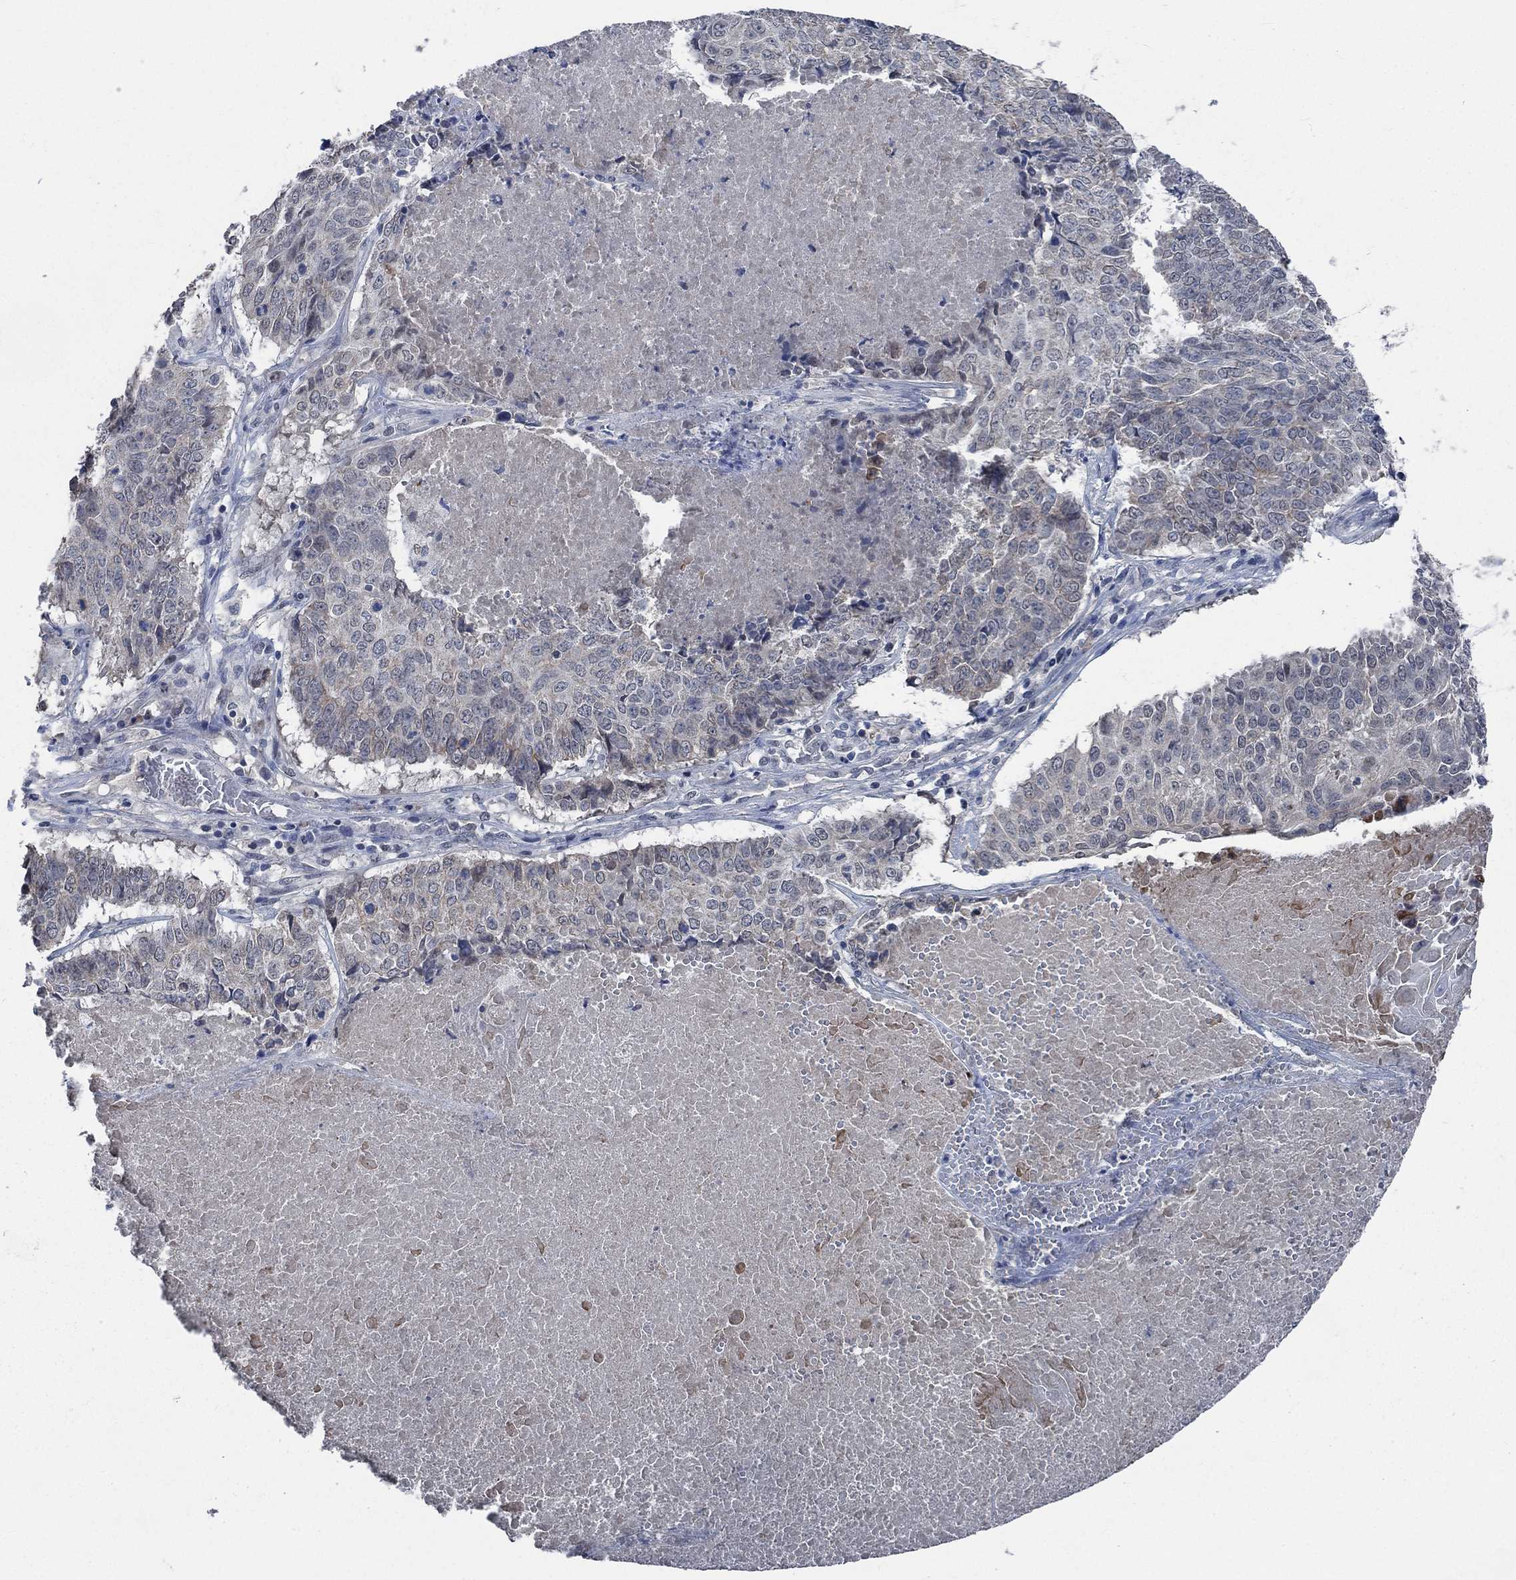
{"staining": {"intensity": "negative", "quantity": "none", "location": "none"}, "tissue": "lung cancer", "cell_type": "Tumor cells", "image_type": "cancer", "snomed": [{"axis": "morphology", "description": "Squamous cell carcinoma, NOS"}, {"axis": "topography", "description": "Lung"}], "caption": "Photomicrograph shows no protein positivity in tumor cells of lung squamous cell carcinoma tissue.", "gene": "OBSCN", "patient": {"sex": "male", "age": 64}}